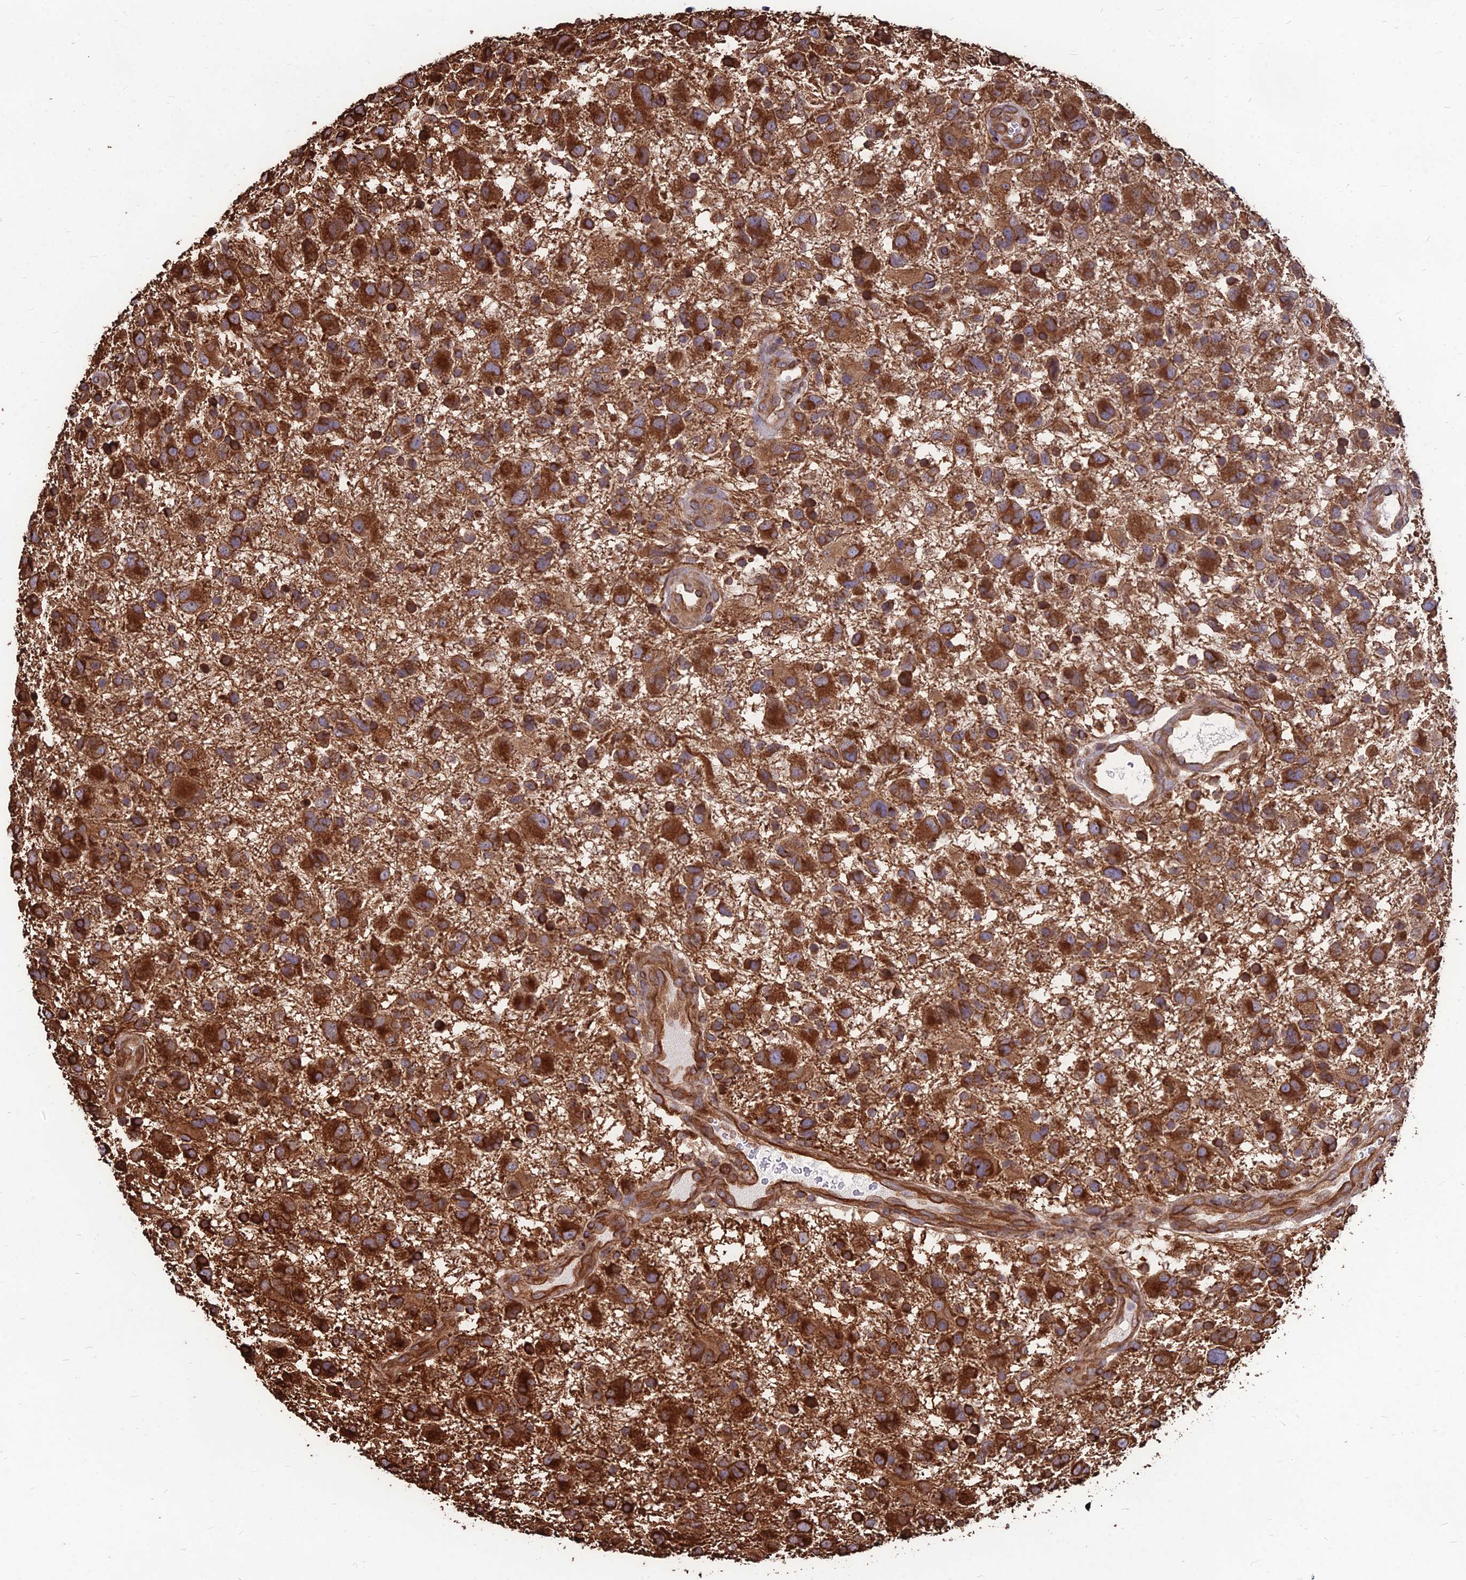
{"staining": {"intensity": "strong", "quantity": ">75%", "location": "cytoplasmic/membranous"}, "tissue": "glioma", "cell_type": "Tumor cells", "image_type": "cancer", "snomed": [{"axis": "morphology", "description": "Glioma, malignant, High grade"}, {"axis": "topography", "description": "Brain"}], "caption": "High-magnification brightfield microscopy of malignant glioma (high-grade) stained with DAB (brown) and counterstained with hematoxylin (blue). tumor cells exhibit strong cytoplasmic/membranous expression is seen in about>75% of cells. The staining is performed using DAB (3,3'-diaminobenzidine) brown chromogen to label protein expression. The nuclei are counter-stained blue using hematoxylin.", "gene": "LSM6", "patient": {"sex": "male", "age": 61}}